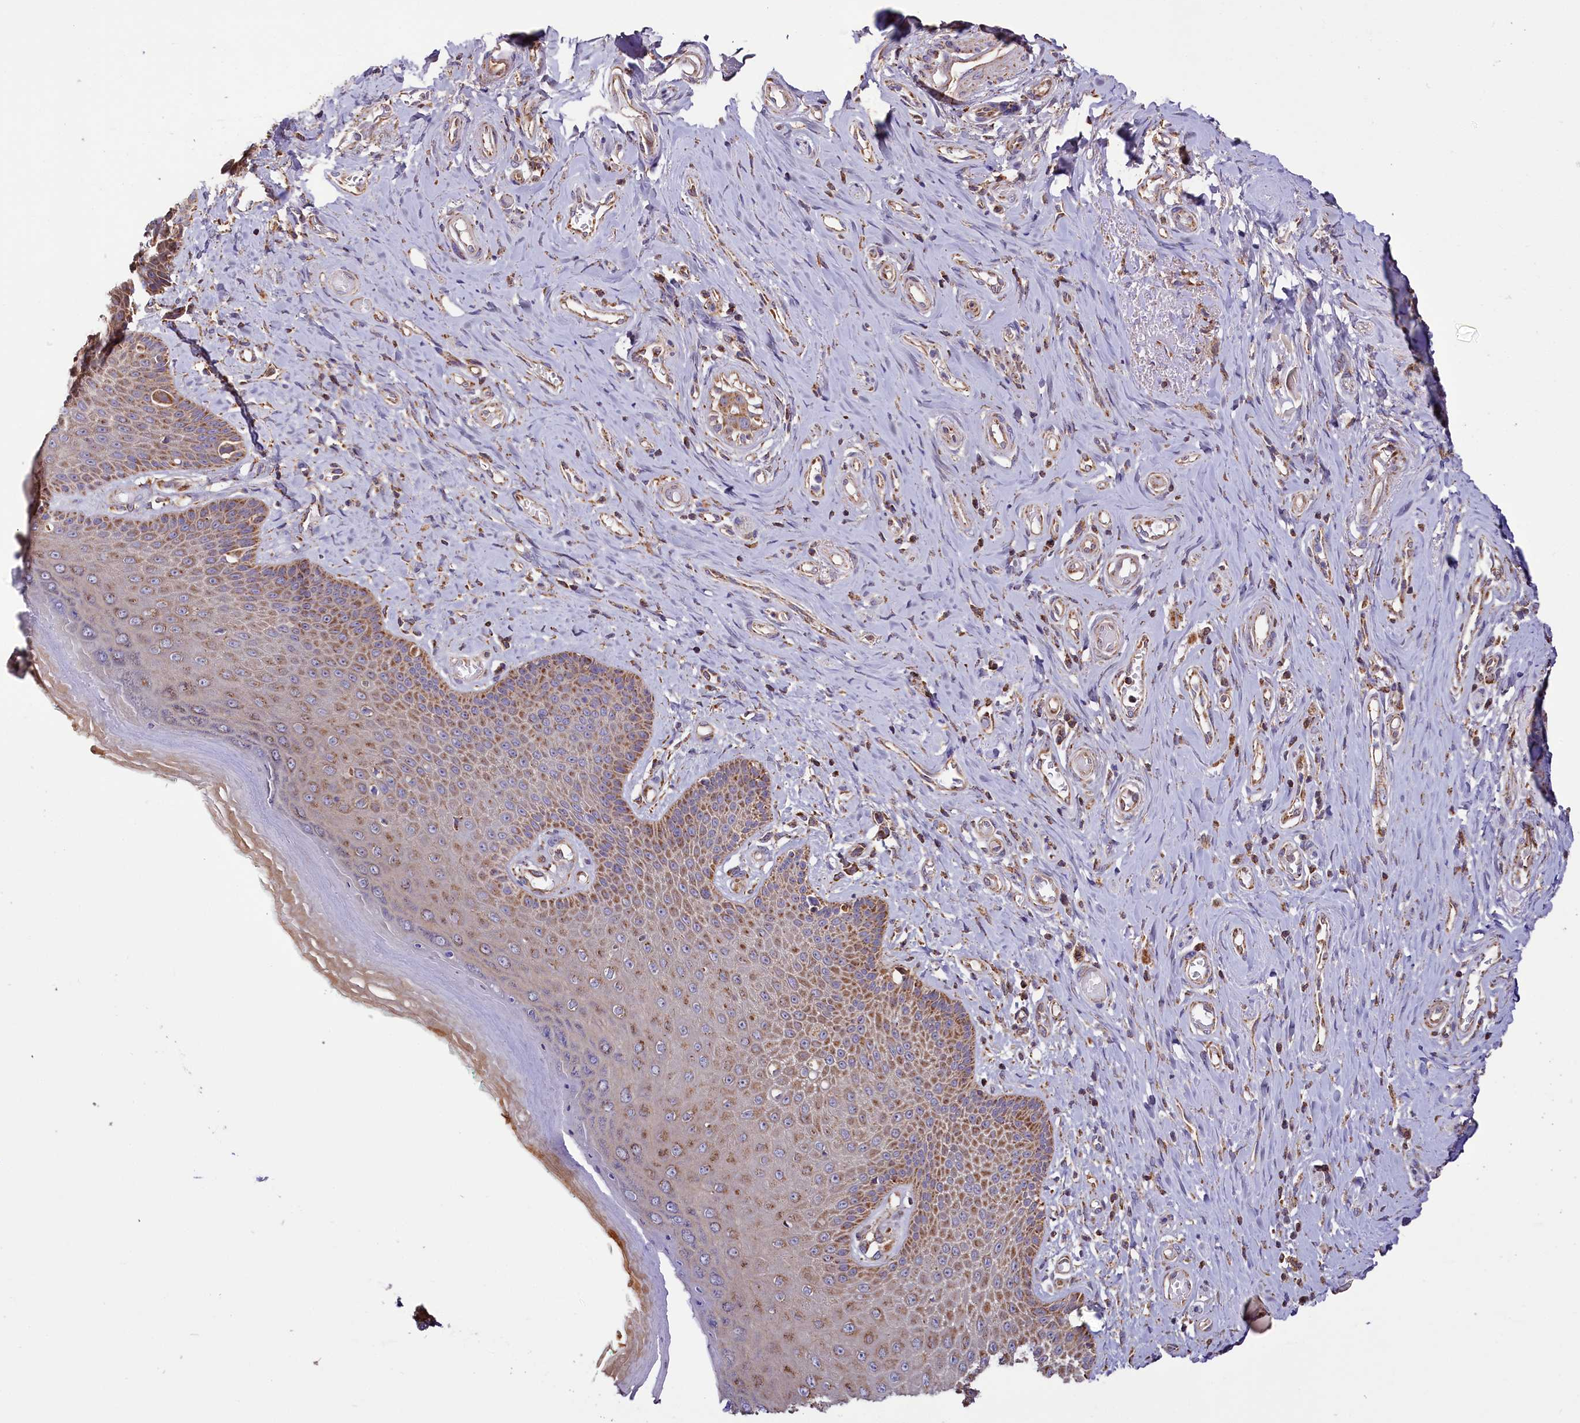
{"staining": {"intensity": "moderate", "quantity": "25%-75%", "location": "cytoplasmic/membranous"}, "tissue": "skin", "cell_type": "Epidermal cells", "image_type": "normal", "snomed": [{"axis": "morphology", "description": "Normal tissue, NOS"}, {"axis": "topography", "description": "Anal"}], "caption": "Skin stained with immunohistochemistry reveals moderate cytoplasmic/membranous staining in approximately 25%-75% of epidermal cells.", "gene": "NUDT15", "patient": {"sex": "male", "age": 78}}